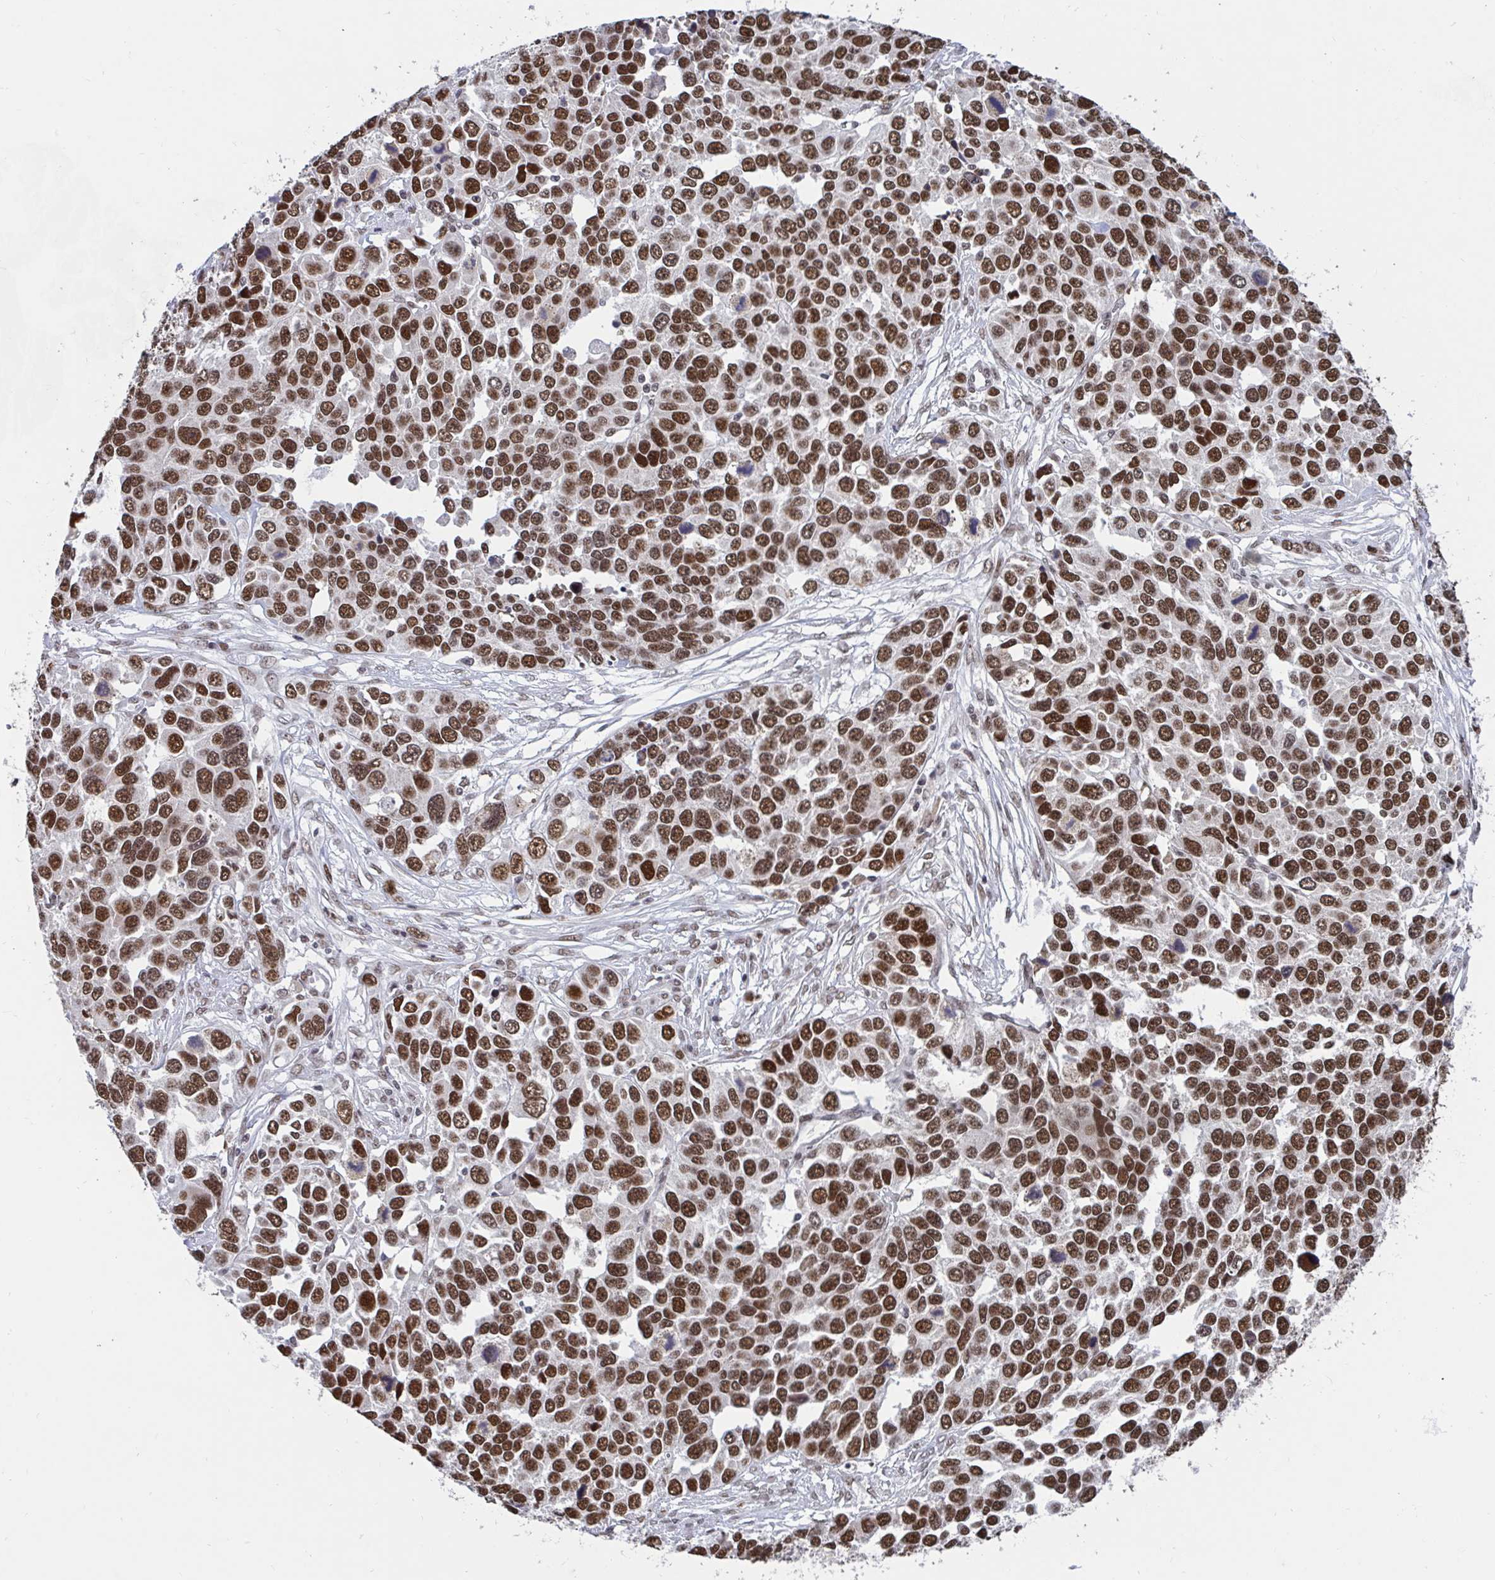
{"staining": {"intensity": "strong", "quantity": ">75%", "location": "nuclear"}, "tissue": "ovarian cancer", "cell_type": "Tumor cells", "image_type": "cancer", "snomed": [{"axis": "morphology", "description": "Cystadenocarcinoma, serous, NOS"}, {"axis": "topography", "description": "Ovary"}], "caption": "Ovarian cancer (serous cystadenocarcinoma) stained with DAB immunohistochemistry reveals high levels of strong nuclear expression in approximately >75% of tumor cells.", "gene": "PHF10", "patient": {"sex": "female", "age": 76}}